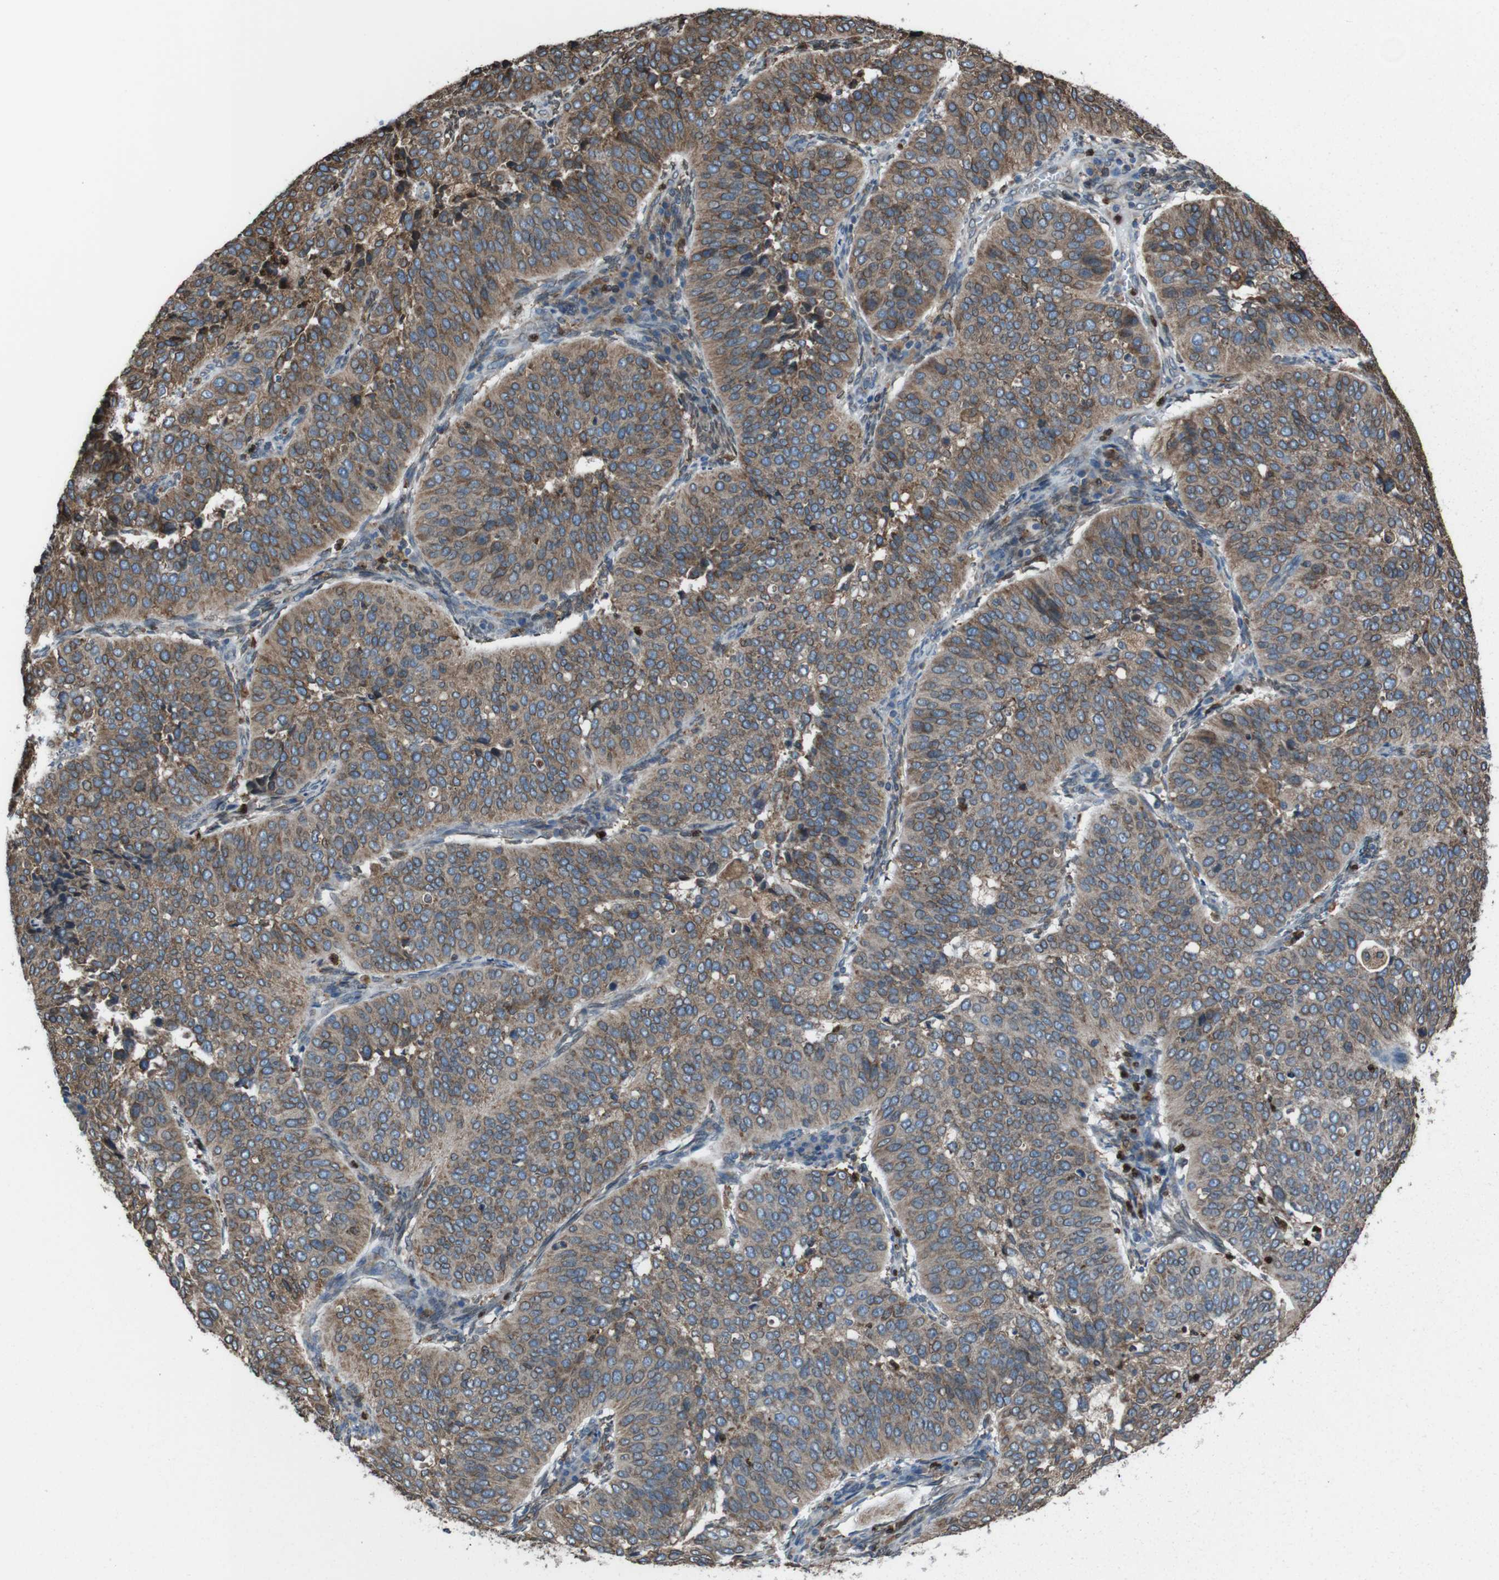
{"staining": {"intensity": "moderate", "quantity": ">75%", "location": "cytoplasmic/membranous"}, "tissue": "cervical cancer", "cell_type": "Tumor cells", "image_type": "cancer", "snomed": [{"axis": "morphology", "description": "Normal tissue, NOS"}, {"axis": "morphology", "description": "Squamous cell carcinoma, NOS"}, {"axis": "topography", "description": "Cervix"}], "caption": "Immunohistochemical staining of human cervical cancer reveals moderate cytoplasmic/membranous protein expression in approximately >75% of tumor cells.", "gene": "APMAP", "patient": {"sex": "female", "age": 39}}